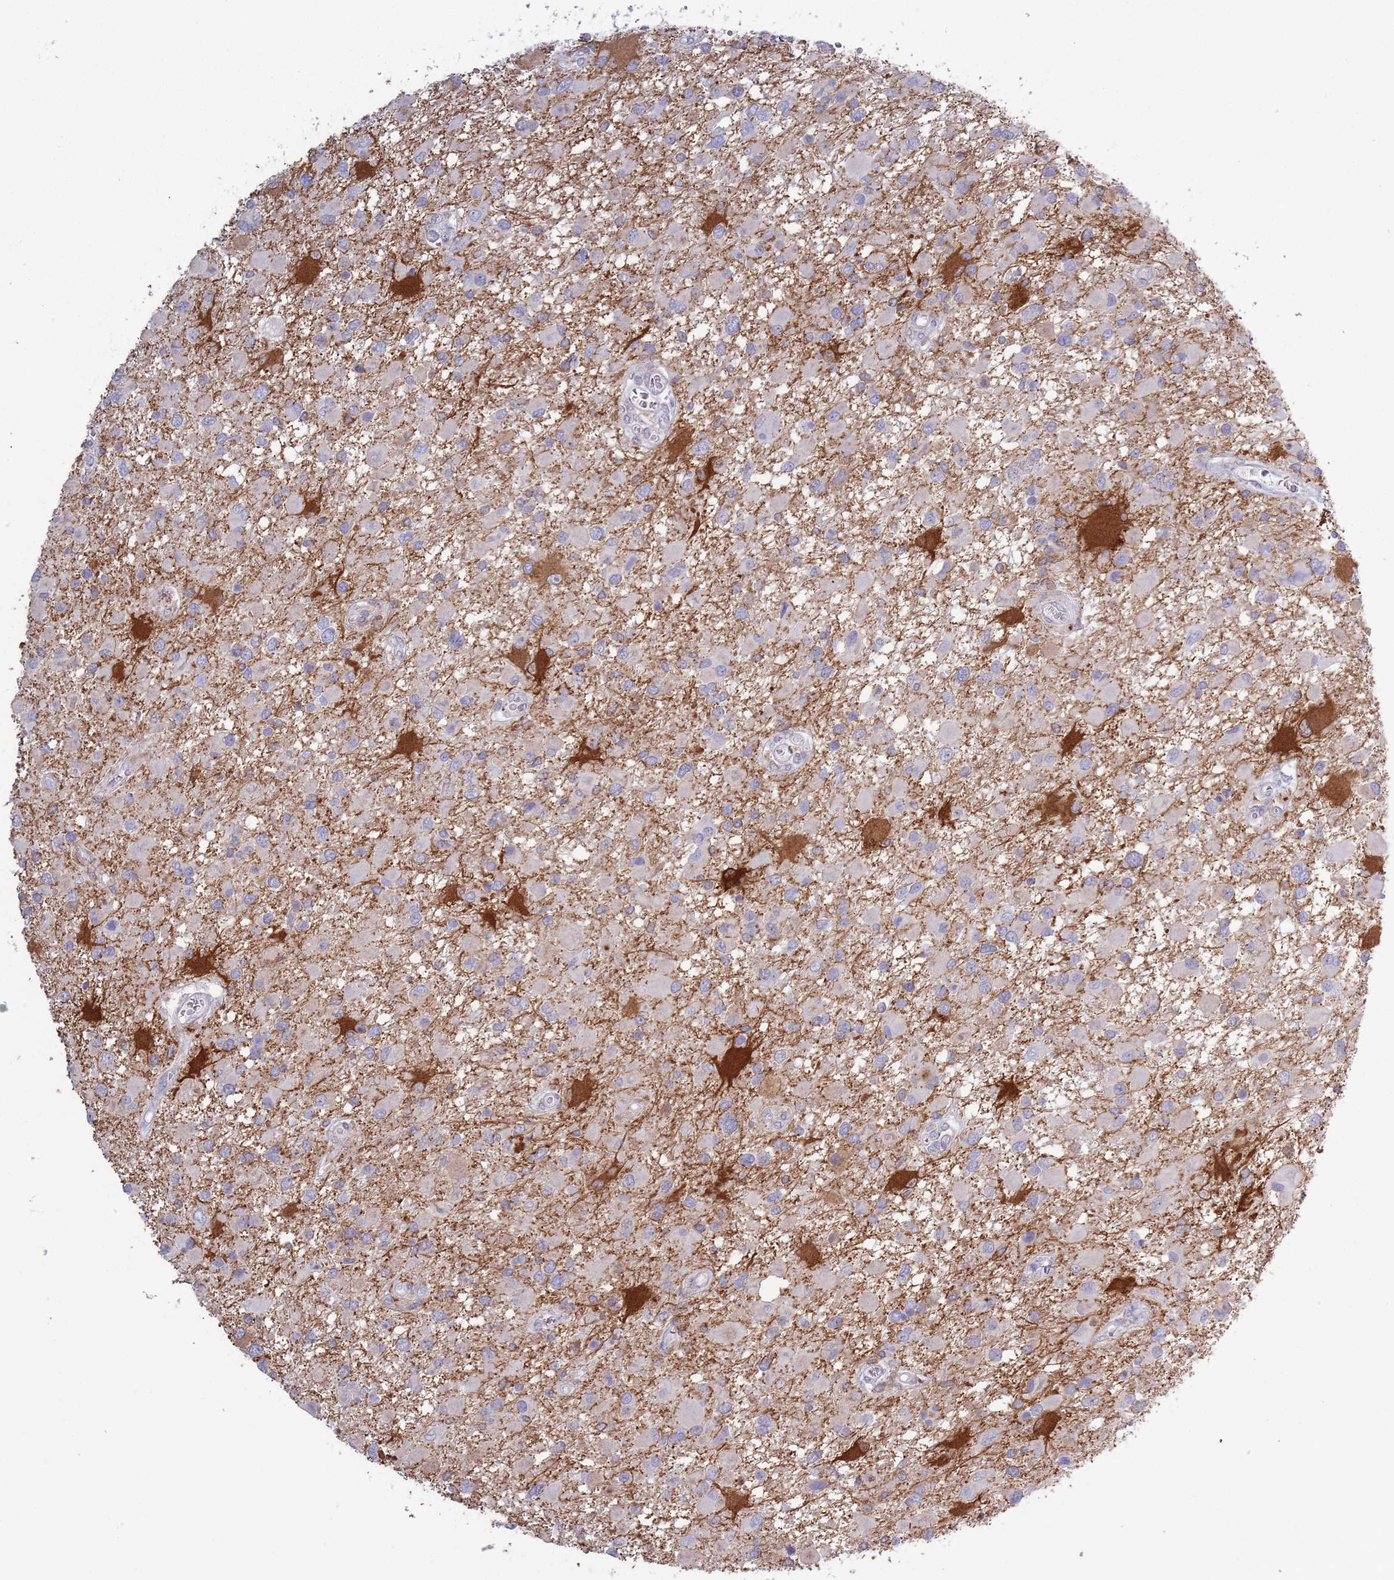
{"staining": {"intensity": "negative", "quantity": "none", "location": "none"}, "tissue": "glioma", "cell_type": "Tumor cells", "image_type": "cancer", "snomed": [{"axis": "morphology", "description": "Glioma, malignant, High grade"}, {"axis": "topography", "description": "Brain"}], "caption": "IHC of high-grade glioma (malignant) exhibits no expression in tumor cells.", "gene": "ACSBG1", "patient": {"sex": "male", "age": 53}}